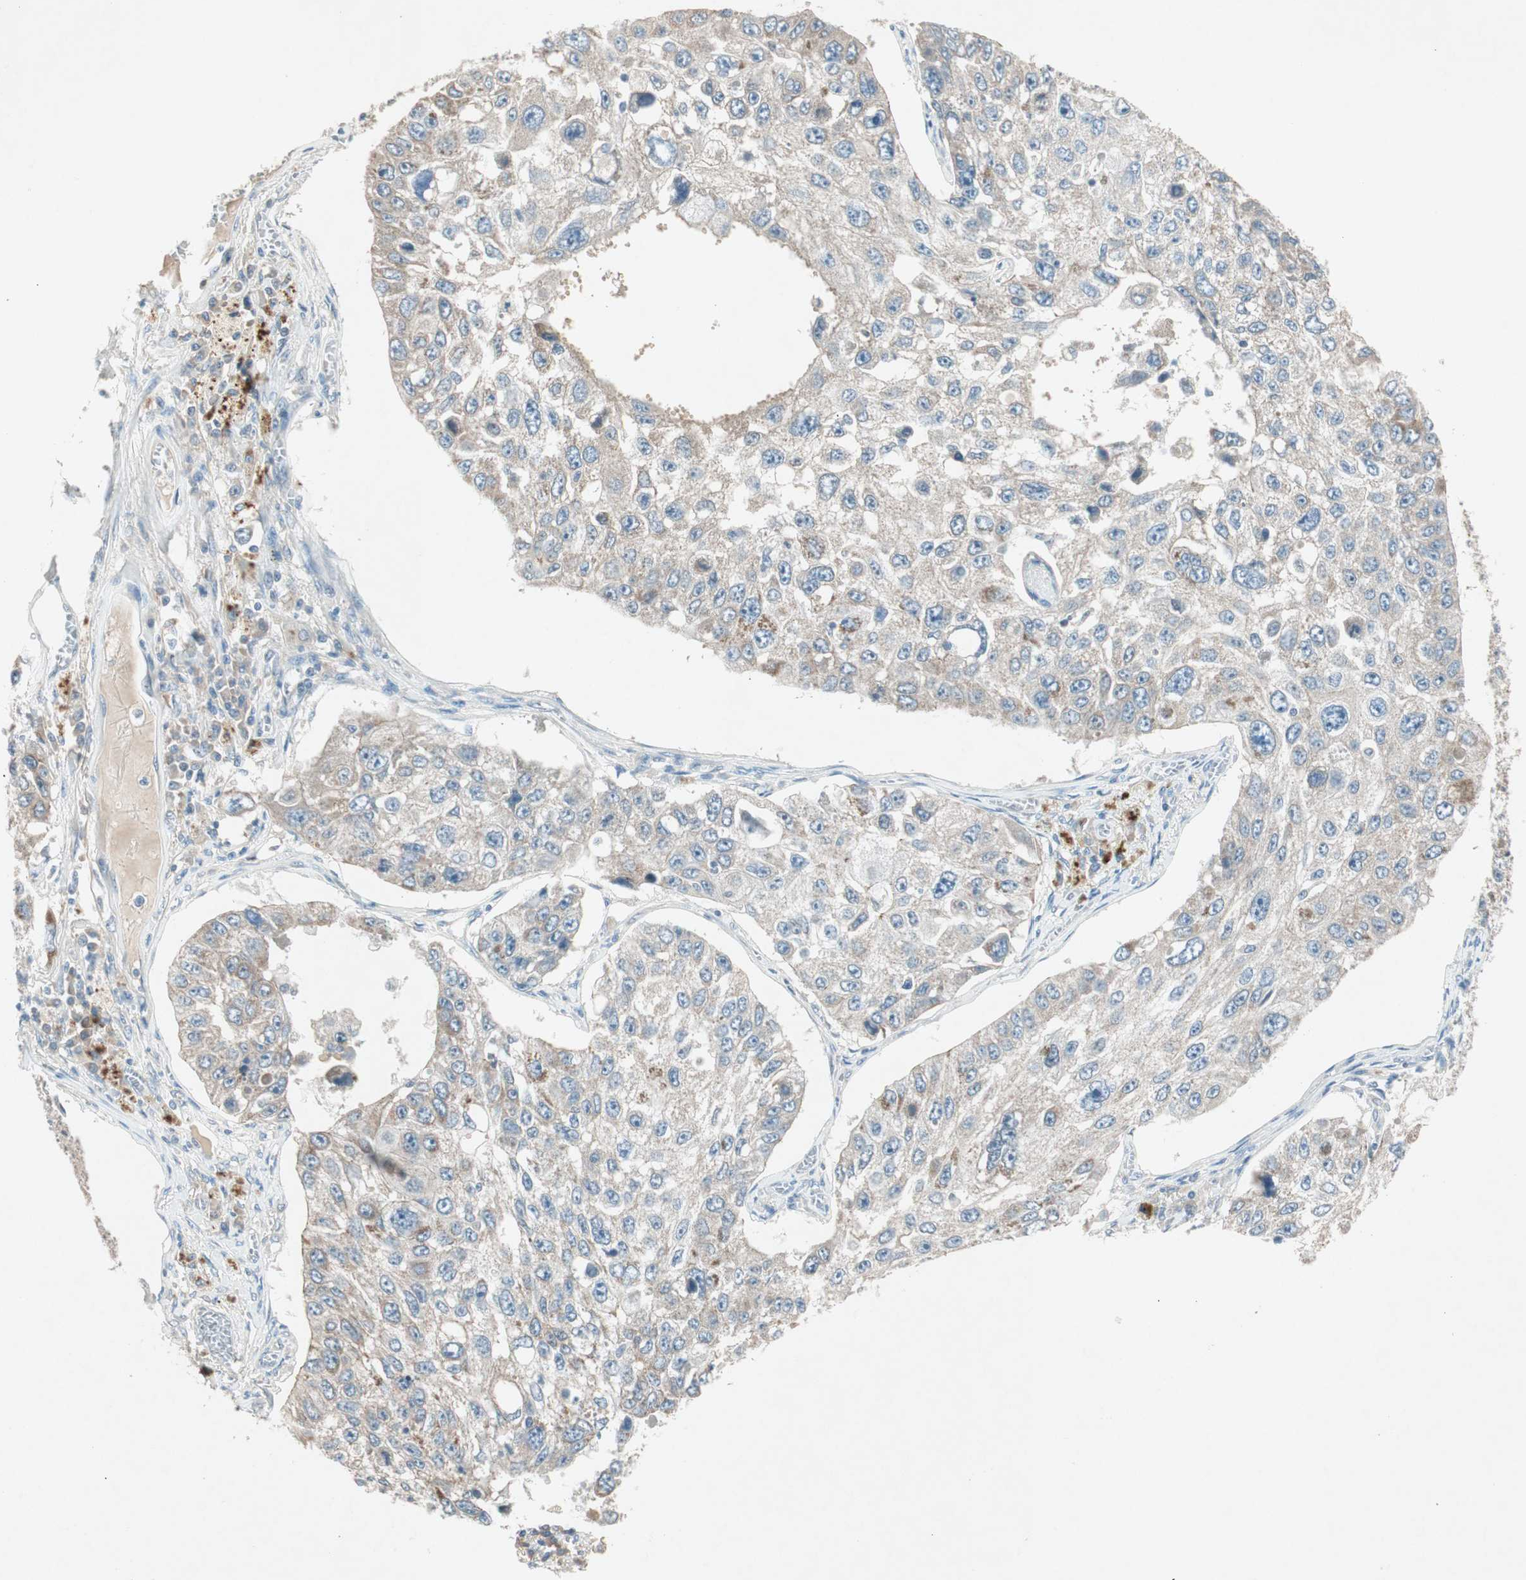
{"staining": {"intensity": "weak", "quantity": "<25%", "location": "cytoplasmic/membranous"}, "tissue": "lung cancer", "cell_type": "Tumor cells", "image_type": "cancer", "snomed": [{"axis": "morphology", "description": "Squamous cell carcinoma, NOS"}, {"axis": "topography", "description": "Lung"}], "caption": "Immunohistochemical staining of human lung squamous cell carcinoma displays no significant staining in tumor cells.", "gene": "NKAIN1", "patient": {"sex": "male", "age": 71}}